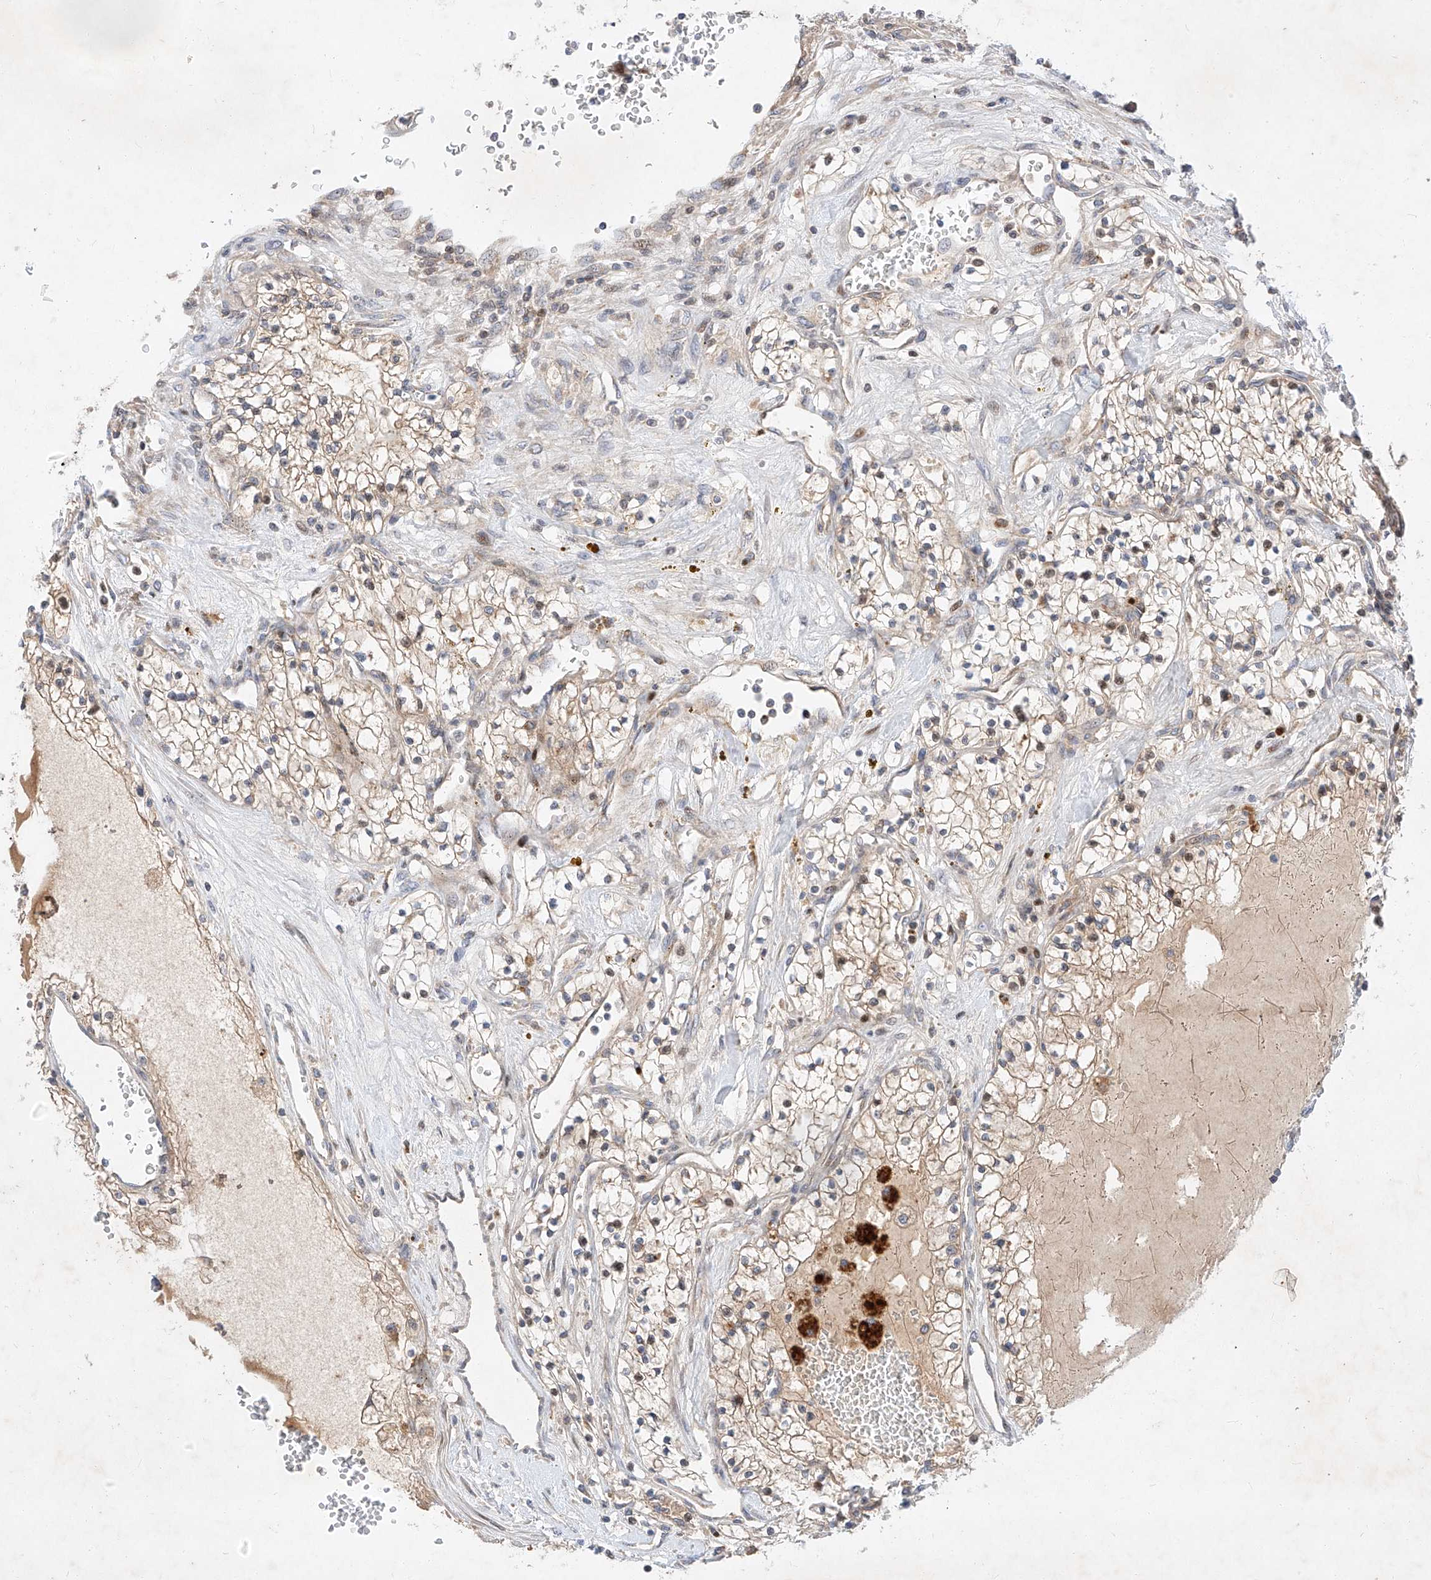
{"staining": {"intensity": "weak", "quantity": ">75%", "location": "cytoplasmic/membranous"}, "tissue": "renal cancer", "cell_type": "Tumor cells", "image_type": "cancer", "snomed": [{"axis": "morphology", "description": "Normal tissue, NOS"}, {"axis": "morphology", "description": "Adenocarcinoma, NOS"}, {"axis": "topography", "description": "Kidney"}], "caption": "Protein expression analysis of renal cancer (adenocarcinoma) demonstrates weak cytoplasmic/membranous expression in about >75% of tumor cells.", "gene": "OSGEPL1", "patient": {"sex": "male", "age": 68}}